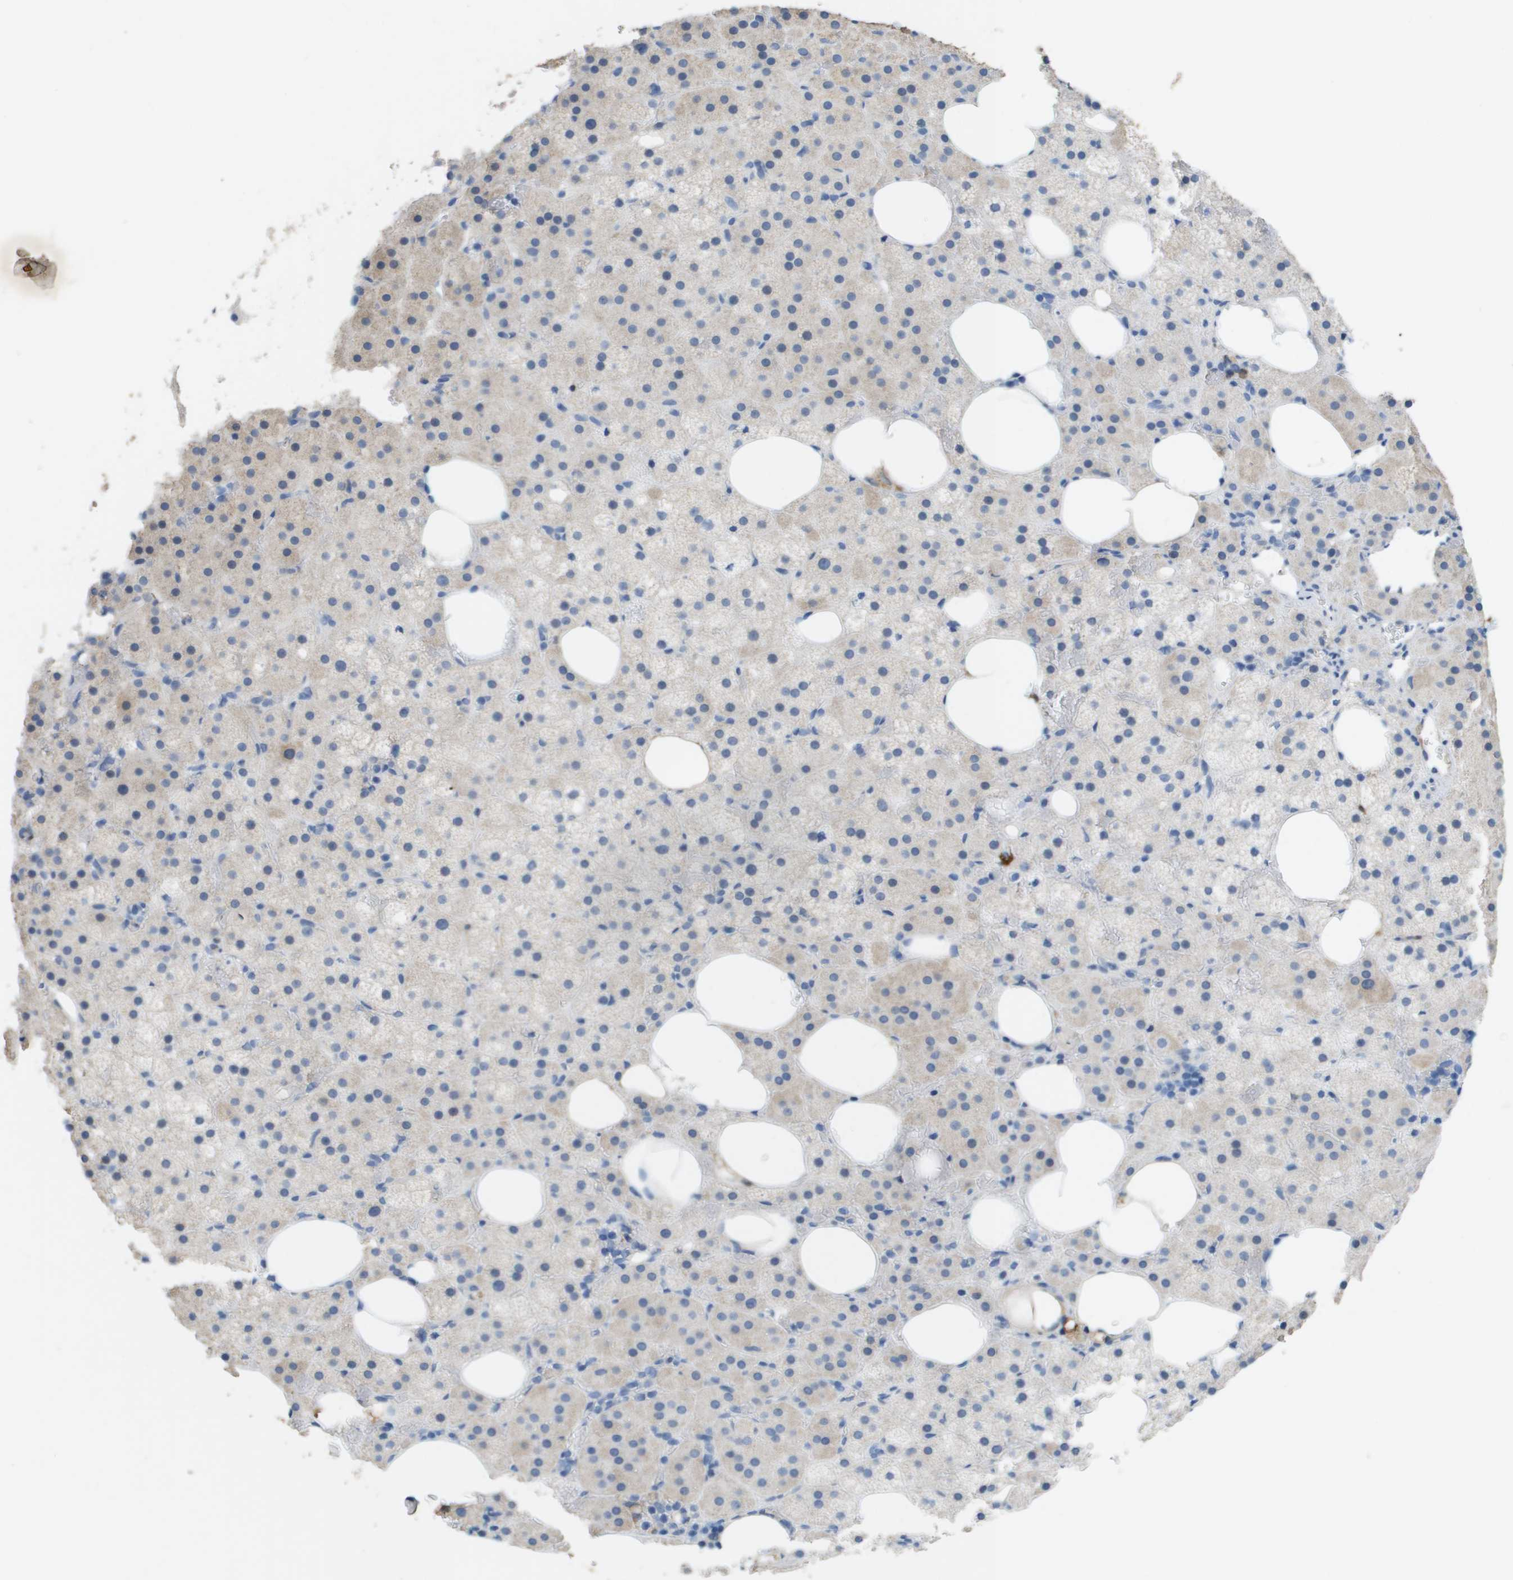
{"staining": {"intensity": "negative", "quantity": "none", "location": "none"}, "tissue": "adrenal gland", "cell_type": "Glandular cells", "image_type": "normal", "snomed": [{"axis": "morphology", "description": "Normal tissue, NOS"}, {"axis": "topography", "description": "Adrenal gland"}], "caption": "This is an immunohistochemistry micrograph of unremarkable human adrenal gland. There is no staining in glandular cells.", "gene": "FABP5", "patient": {"sex": "female", "age": 59}}